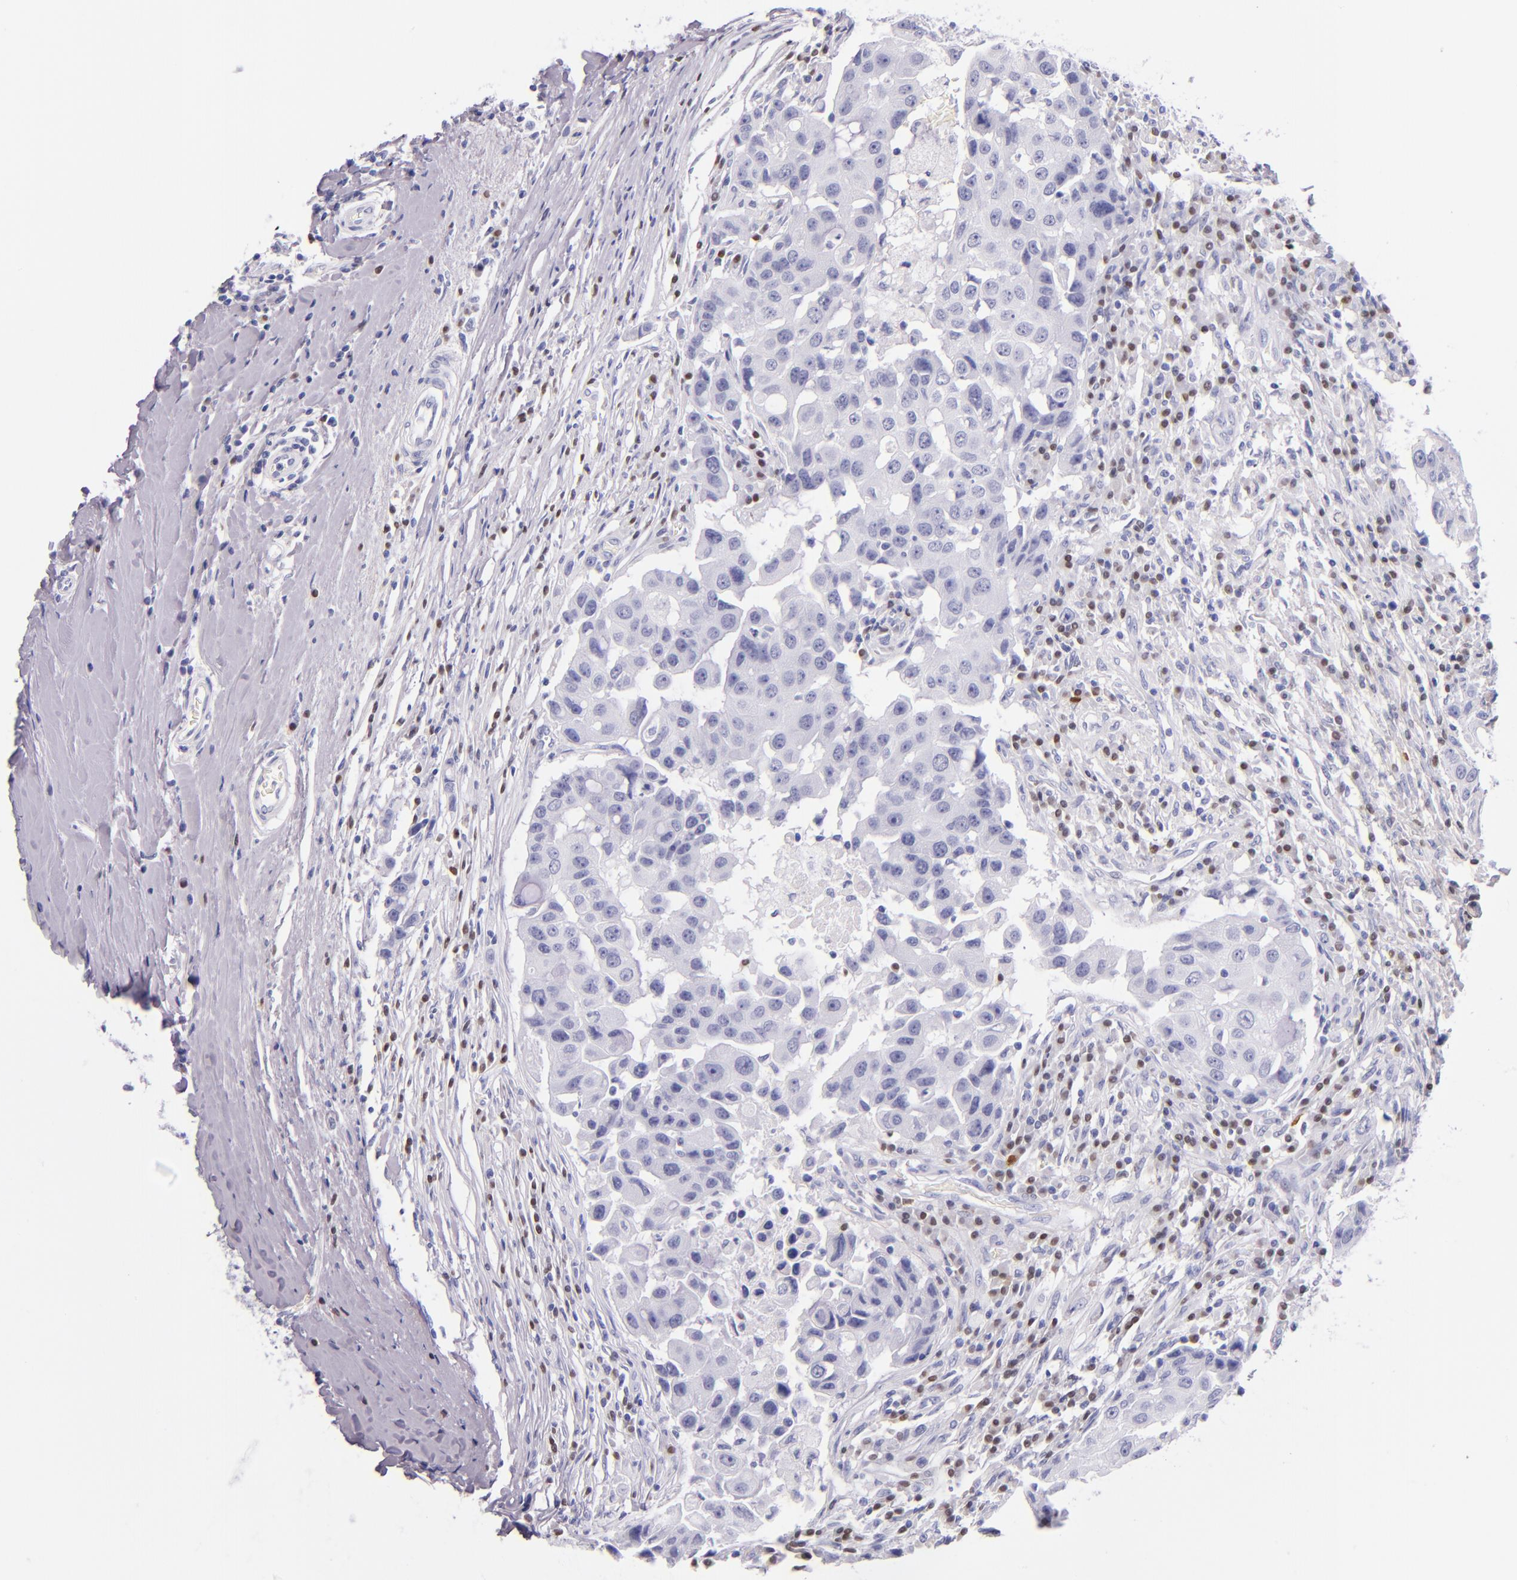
{"staining": {"intensity": "negative", "quantity": "none", "location": "none"}, "tissue": "breast cancer", "cell_type": "Tumor cells", "image_type": "cancer", "snomed": [{"axis": "morphology", "description": "Duct carcinoma"}, {"axis": "topography", "description": "Breast"}], "caption": "There is no significant positivity in tumor cells of breast cancer (invasive ductal carcinoma). (Stains: DAB (3,3'-diaminobenzidine) immunohistochemistry with hematoxylin counter stain, Microscopy: brightfield microscopy at high magnification).", "gene": "IRF4", "patient": {"sex": "female", "age": 27}}